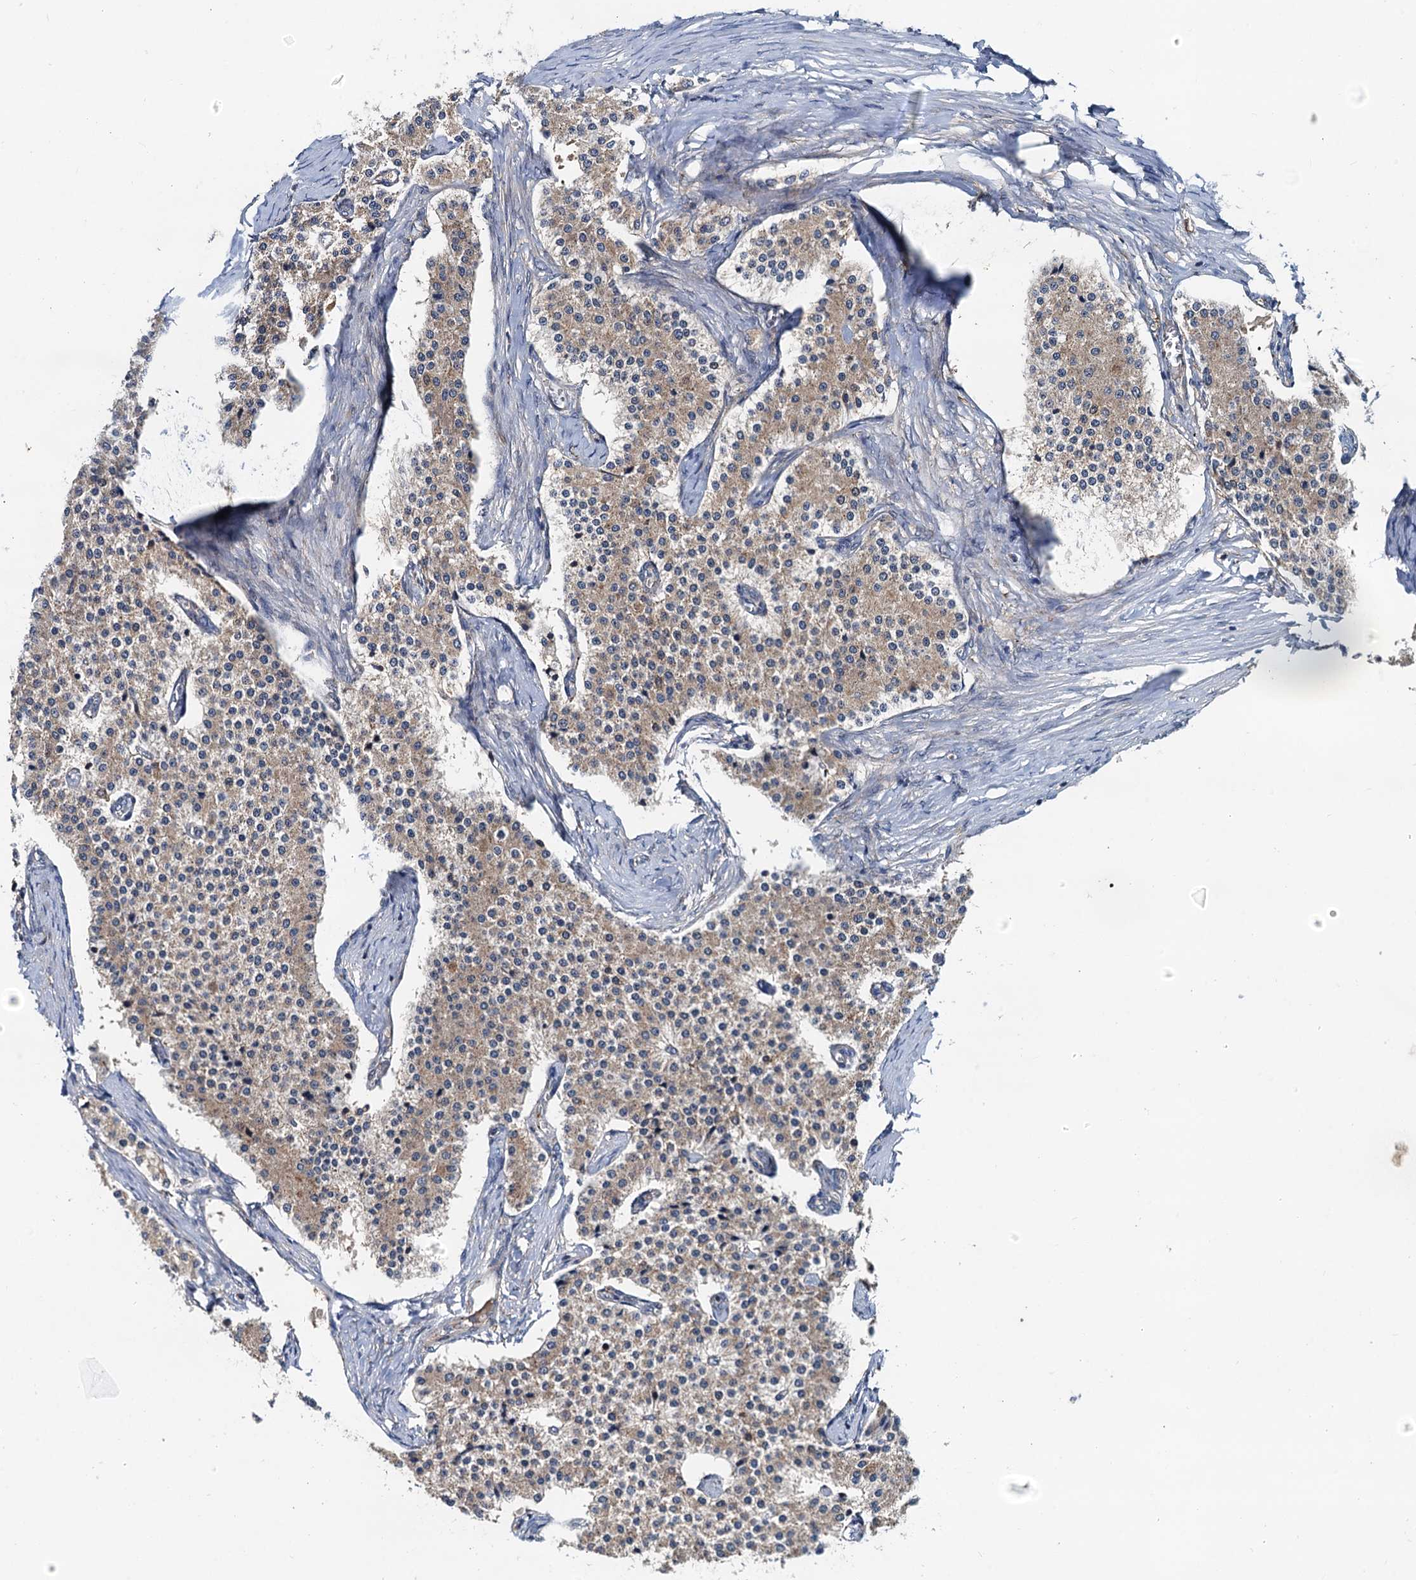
{"staining": {"intensity": "weak", "quantity": ">75%", "location": "cytoplasmic/membranous"}, "tissue": "carcinoid", "cell_type": "Tumor cells", "image_type": "cancer", "snomed": [{"axis": "morphology", "description": "Carcinoid, malignant, NOS"}, {"axis": "topography", "description": "Colon"}], "caption": "Tumor cells show weak cytoplasmic/membranous positivity in approximately >75% of cells in carcinoid (malignant). Ihc stains the protein of interest in brown and the nuclei are stained blue.", "gene": "EFL1", "patient": {"sex": "female", "age": 52}}